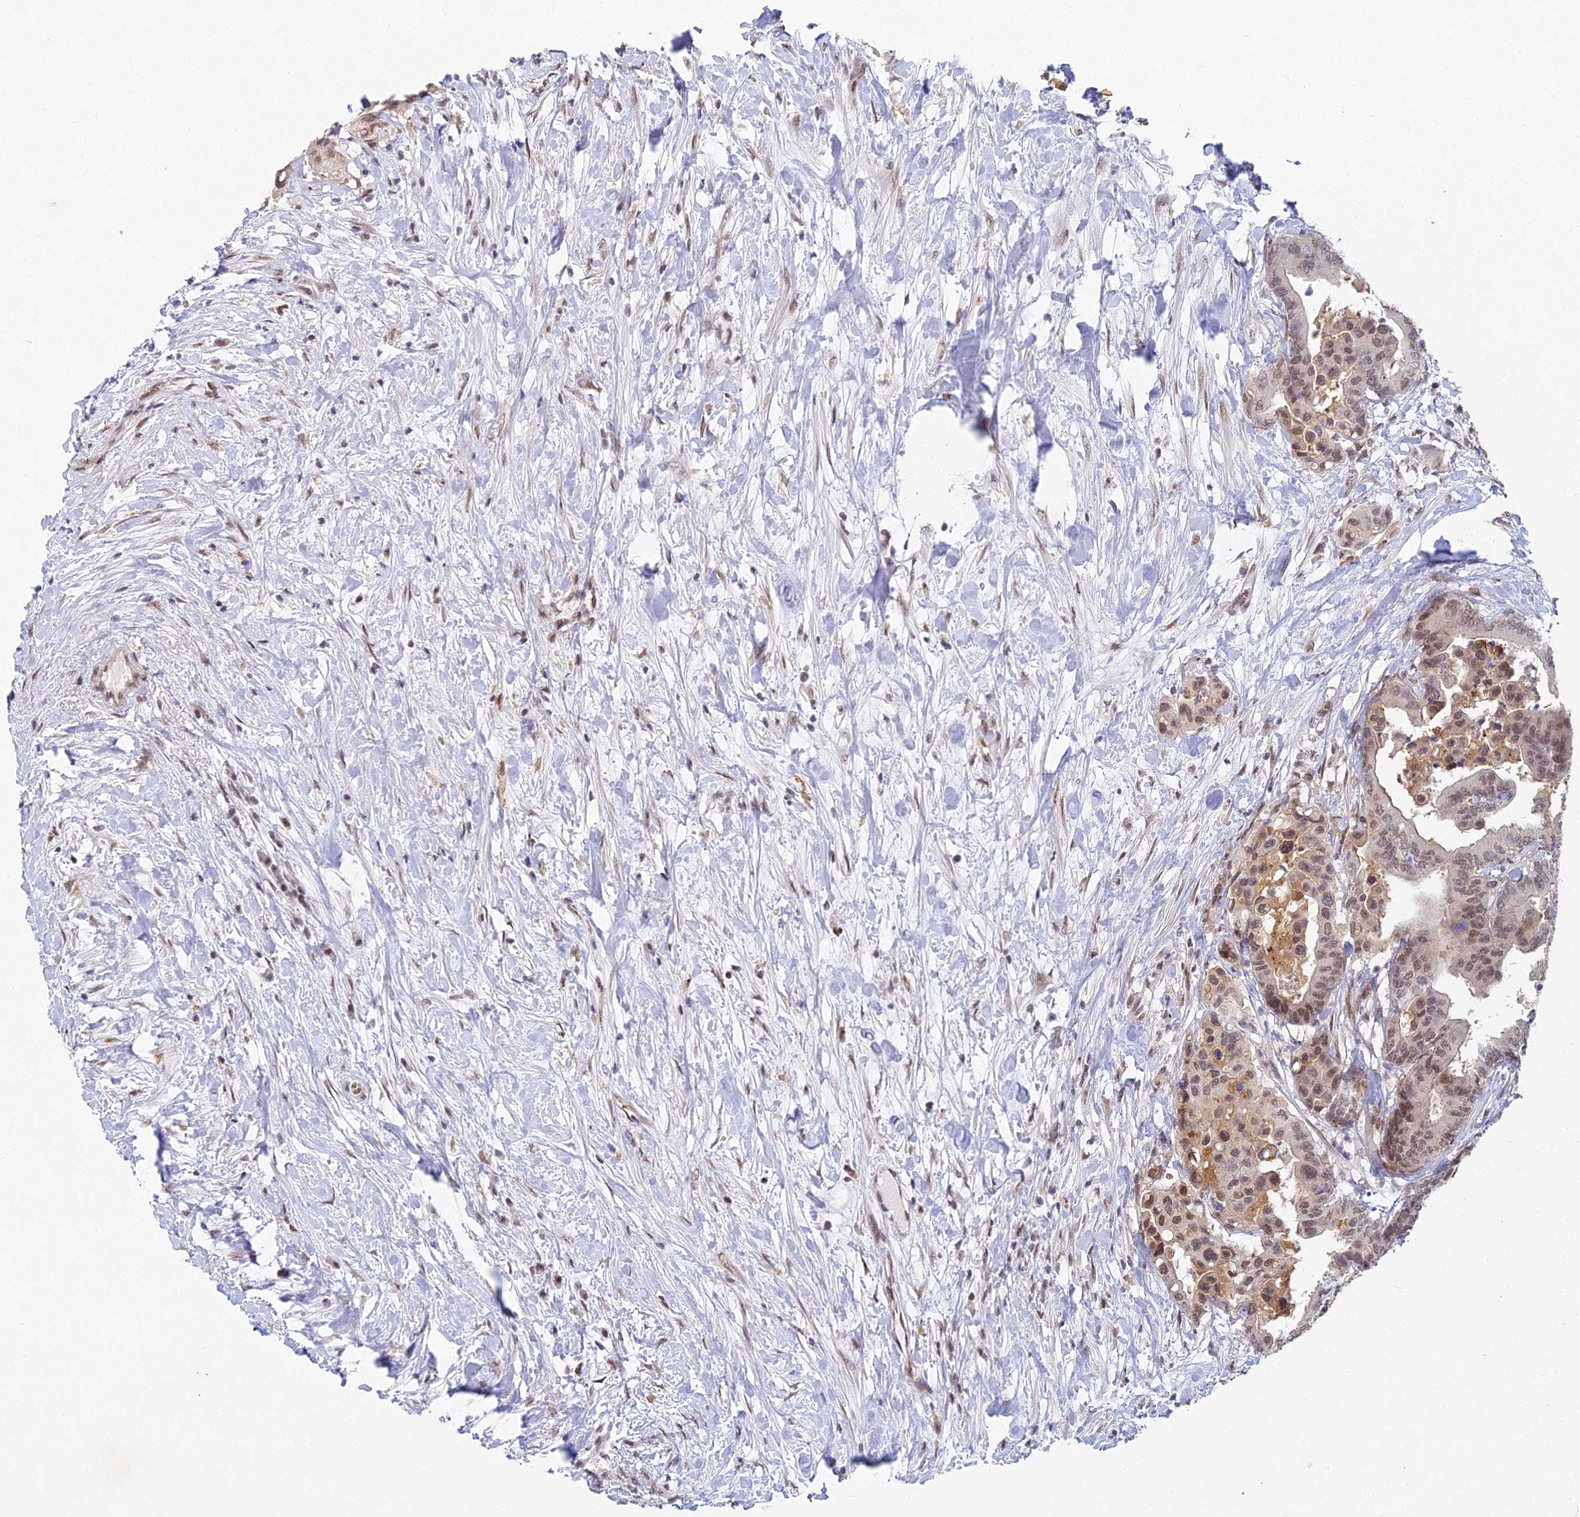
{"staining": {"intensity": "moderate", "quantity": ">75%", "location": "nuclear"}, "tissue": "colorectal cancer", "cell_type": "Tumor cells", "image_type": "cancer", "snomed": [{"axis": "morphology", "description": "Normal tissue, NOS"}, {"axis": "morphology", "description": "Adenocarcinoma, NOS"}, {"axis": "topography", "description": "Colon"}], "caption": "Immunohistochemical staining of human adenocarcinoma (colorectal) shows medium levels of moderate nuclear positivity in about >75% of tumor cells.", "gene": "ABHD17A", "patient": {"sex": "male", "age": 82}}